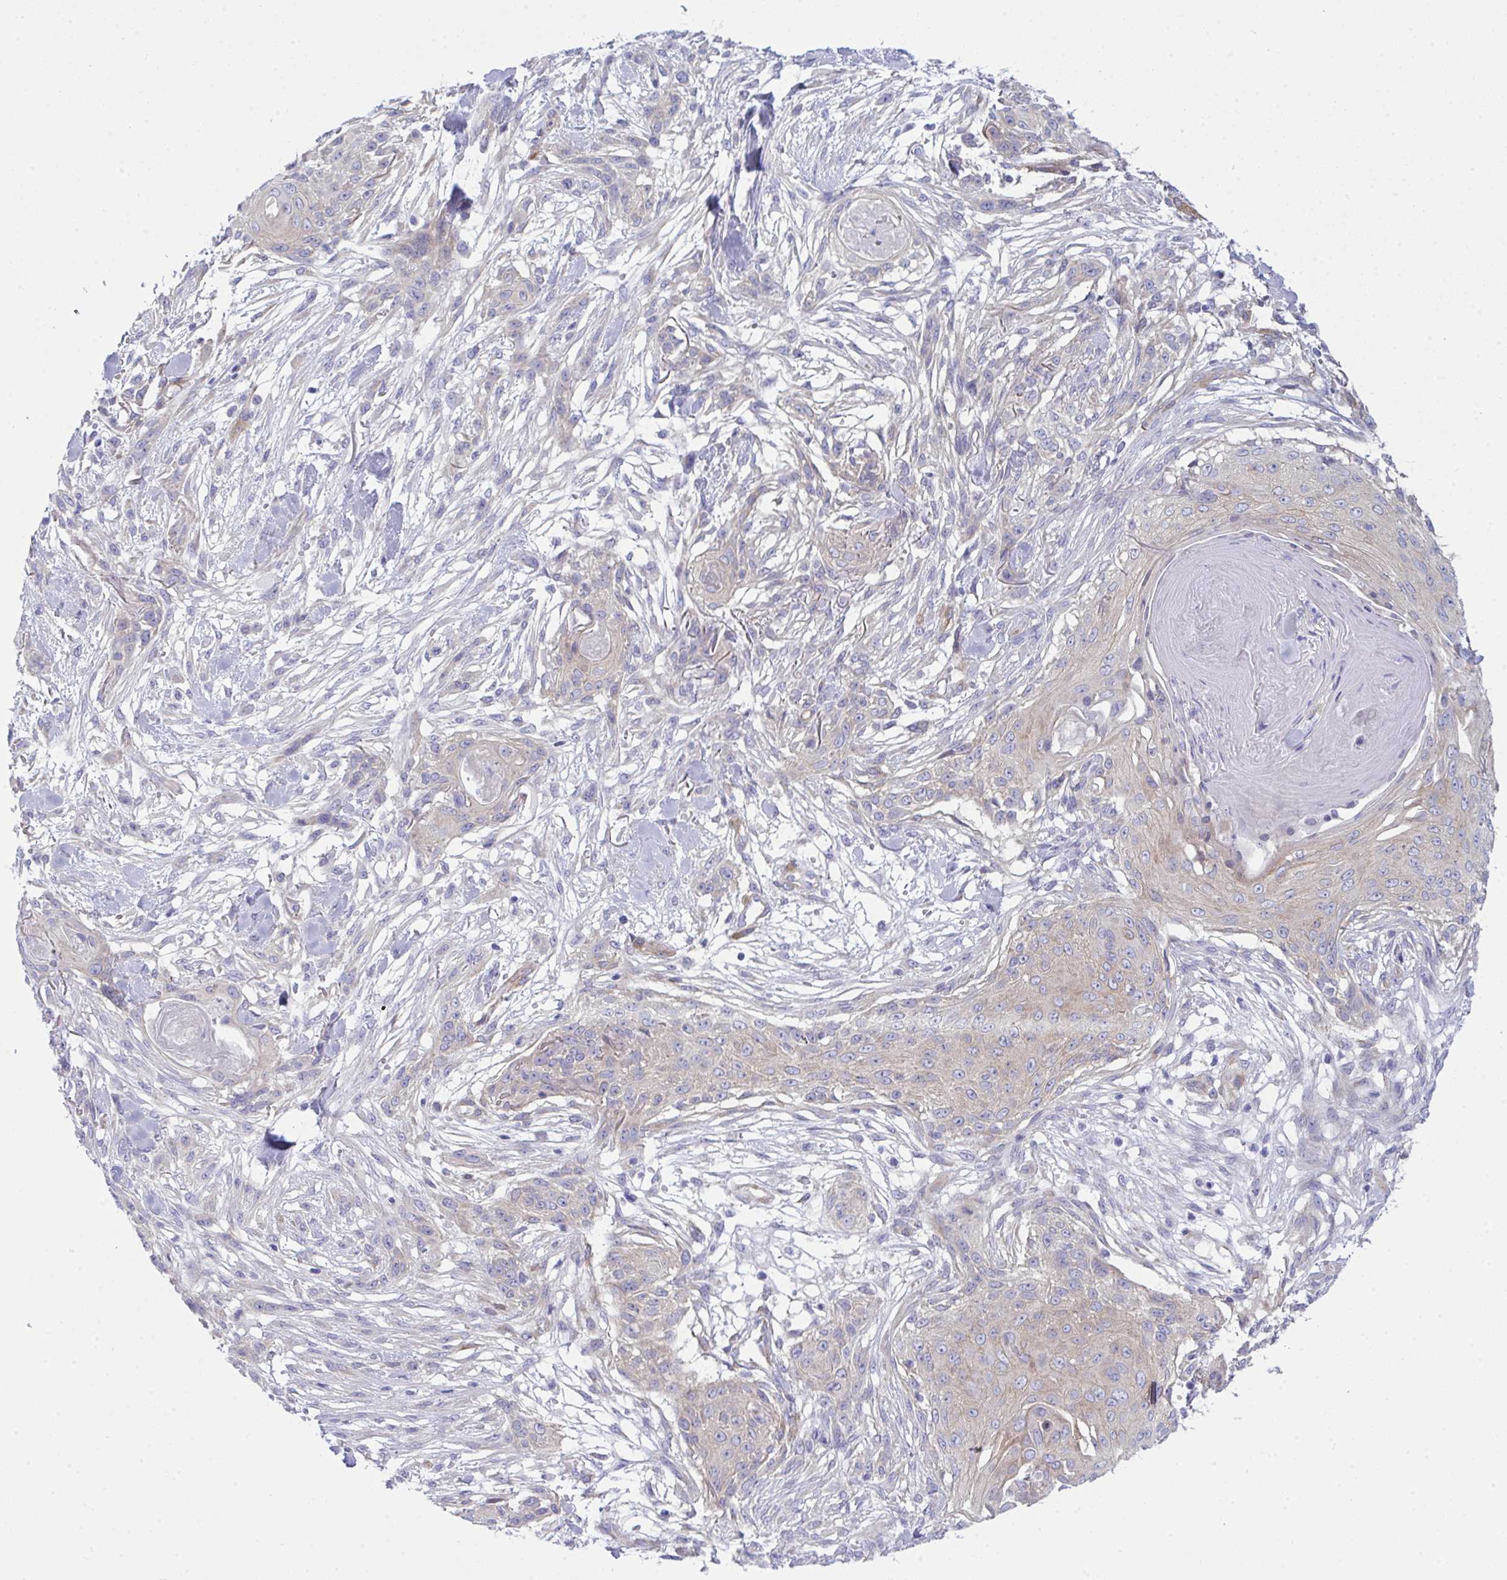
{"staining": {"intensity": "negative", "quantity": "none", "location": "none"}, "tissue": "skin cancer", "cell_type": "Tumor cells", "image_type": "cancer", "snomed": [{"axis": "morphology", "description": "Squamous cell carcinoma, NOS"}, {"axis": "topography", "description": "Skin"}], "caption": "Skin cancer stained for a protein using immunohistochemistry (IHC) reveals no expression tumor cells.", "gene": "GAB1", "patient": {"sex": "female", "age": 59}}